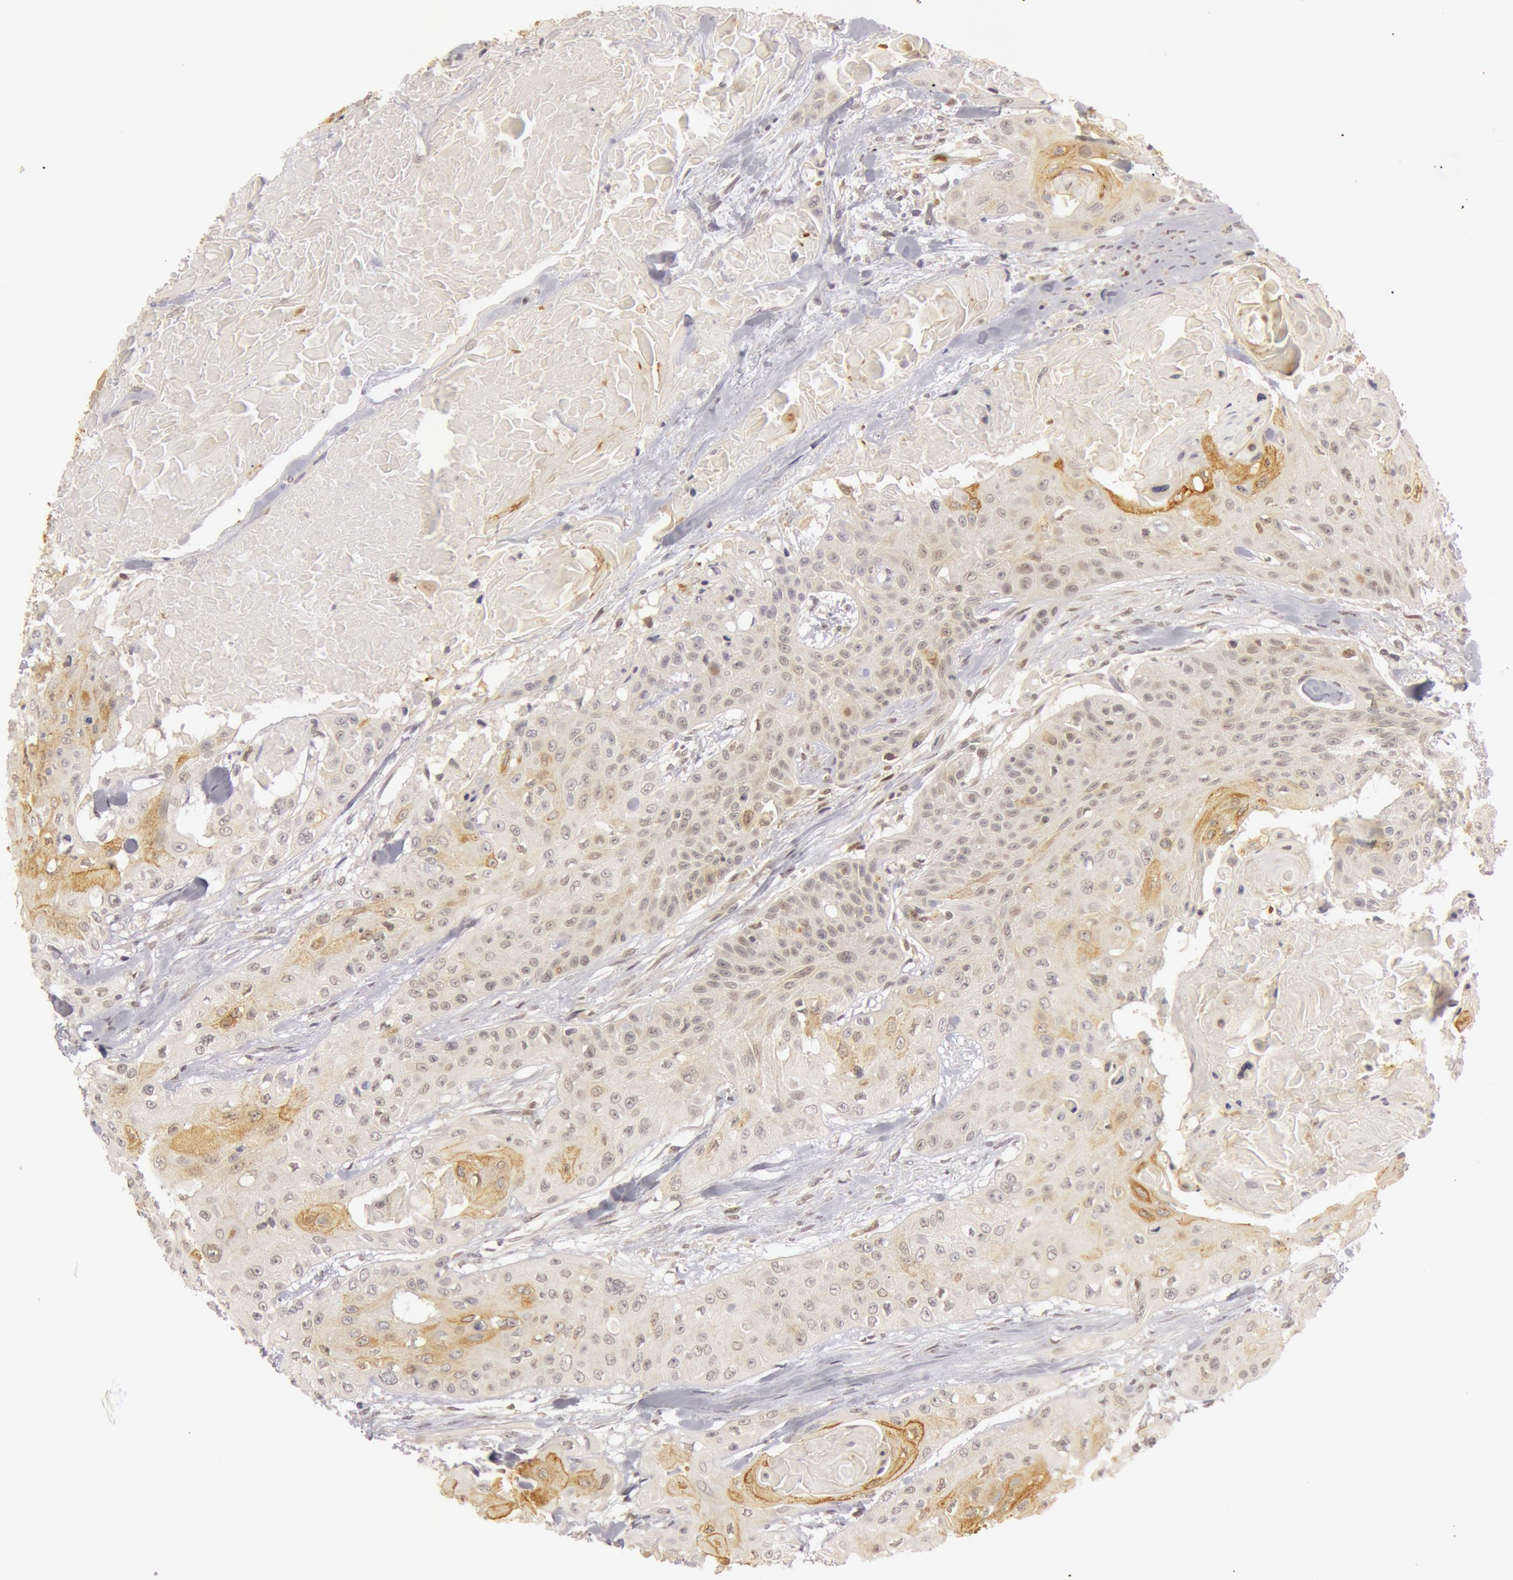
{"staining": {"intensity": "weak", "quantity": "<25%", "location": "cytoplasmic/membranous"}, "tissue": "head and neck cancer", "cell_type": "Tumor cells", "image_type": "cancer", "snomed": [{"axis": "morphology", "description": "Squamous cell carcinoma, NOS"}, {"axis": "morphology", "description": "Squamous cell carcinoma, metastatic, NOS"}, {"axis": "topography", "description": "Lymph node"}, {"axis": "topography", "description": "Salivary gland"}, {"axis": "topography", "description": "Head-Neck"}], "caption": "Human head and neck cancer stained for a protein using immunohistochemistry (IHC) exhibits no expression in tumor cells.", "gene": "OASL", "patient": {"sex": "female", "age": 74}}